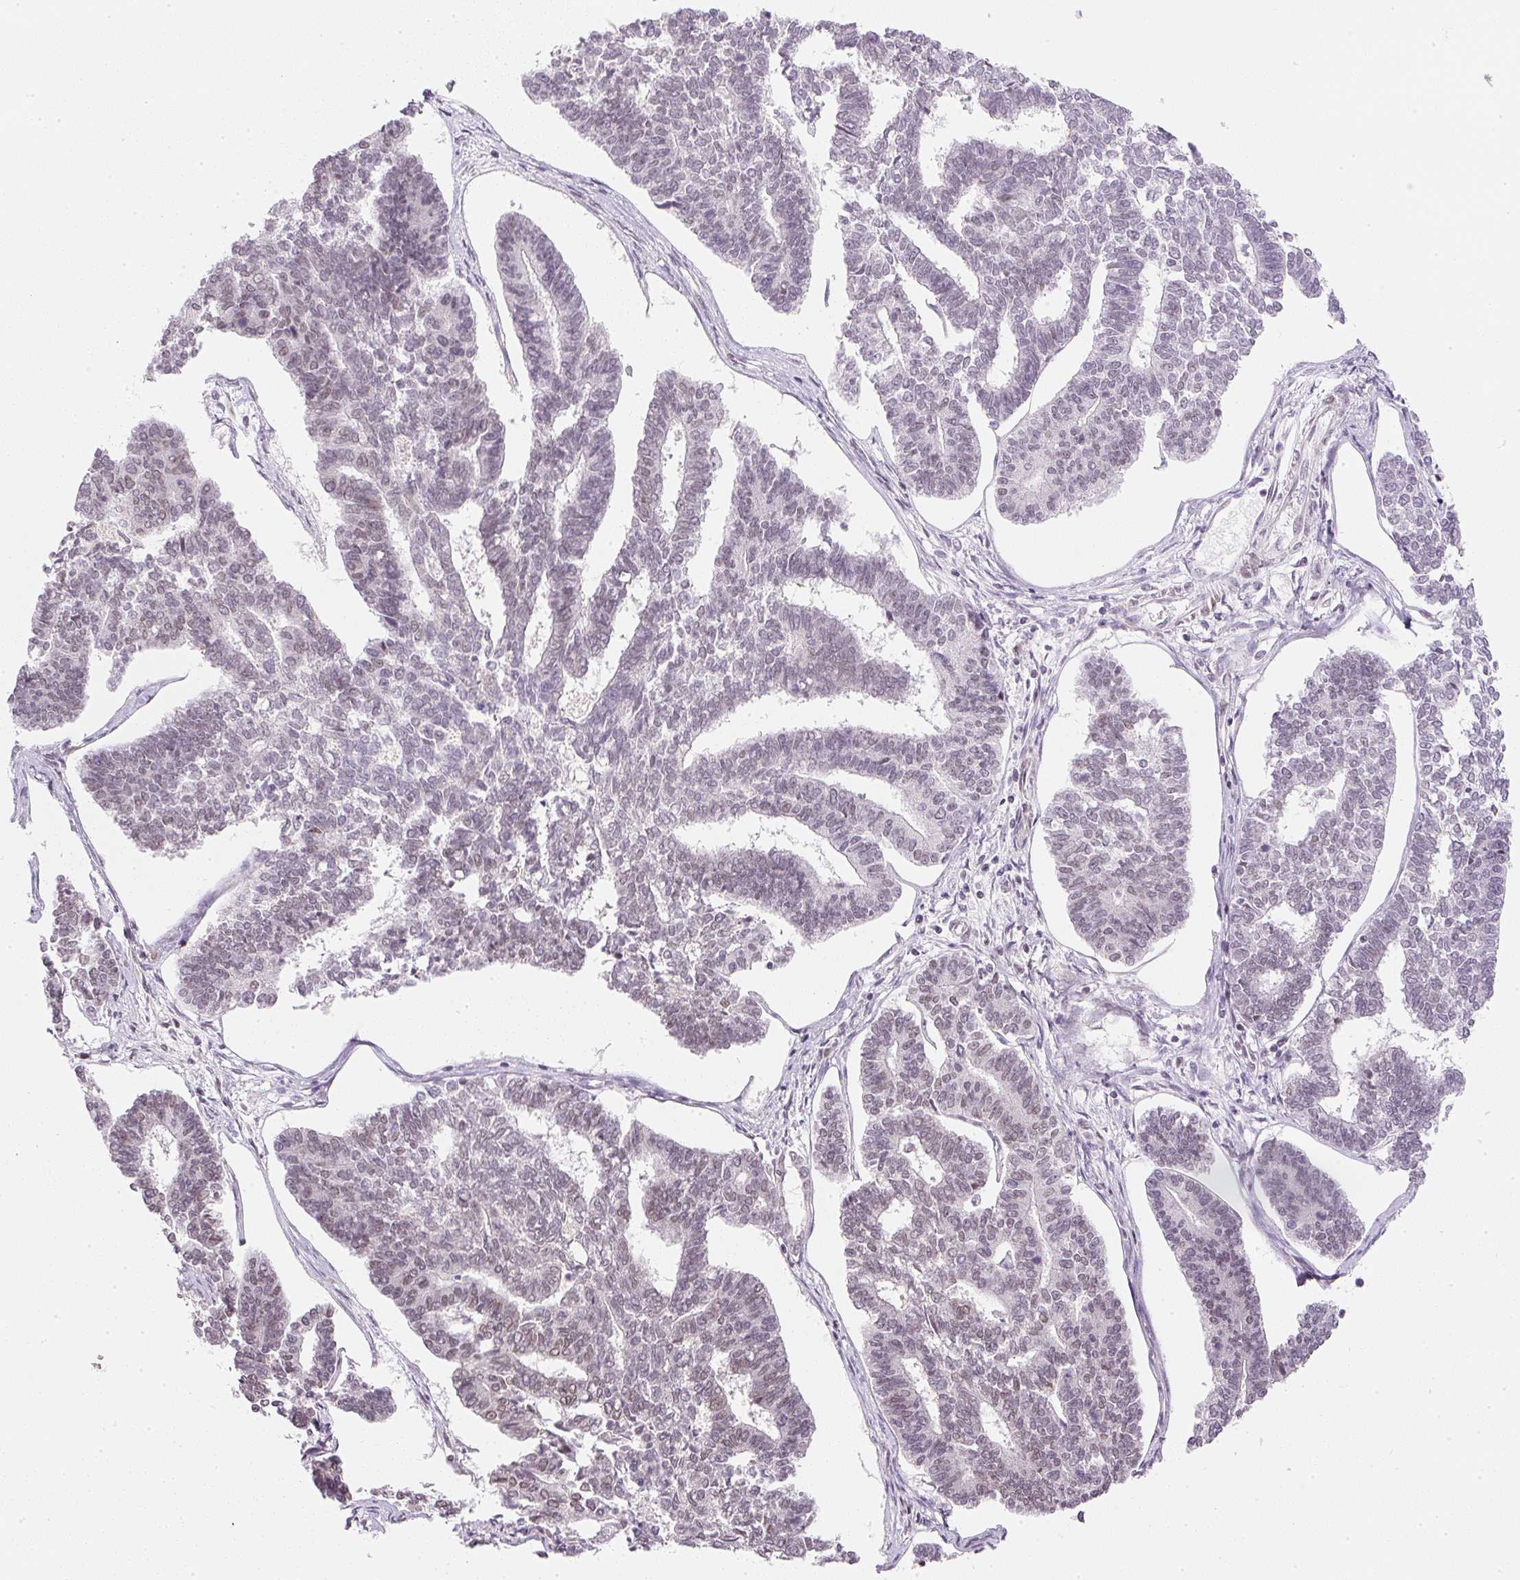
{"staining": {"intensity": "weak", "quantity": "25%-75%", "location": "nuclear"}, "tissue": "endometrial cancer", "cell_type": "Tumor cells", "image_type": "cancer", "snomed": [{"axis": "morphology", "description": "Adenocarcinoma, NOS"}, {"axis": "topography", "description": "Endometrium"}], "caption": "A histopathology image of endometrial cancer stained for a protein shows weak nuclear brown staining in tumor cells.", "gene": "DPPA4", "patient": {"sex": "female", "age": 70}}